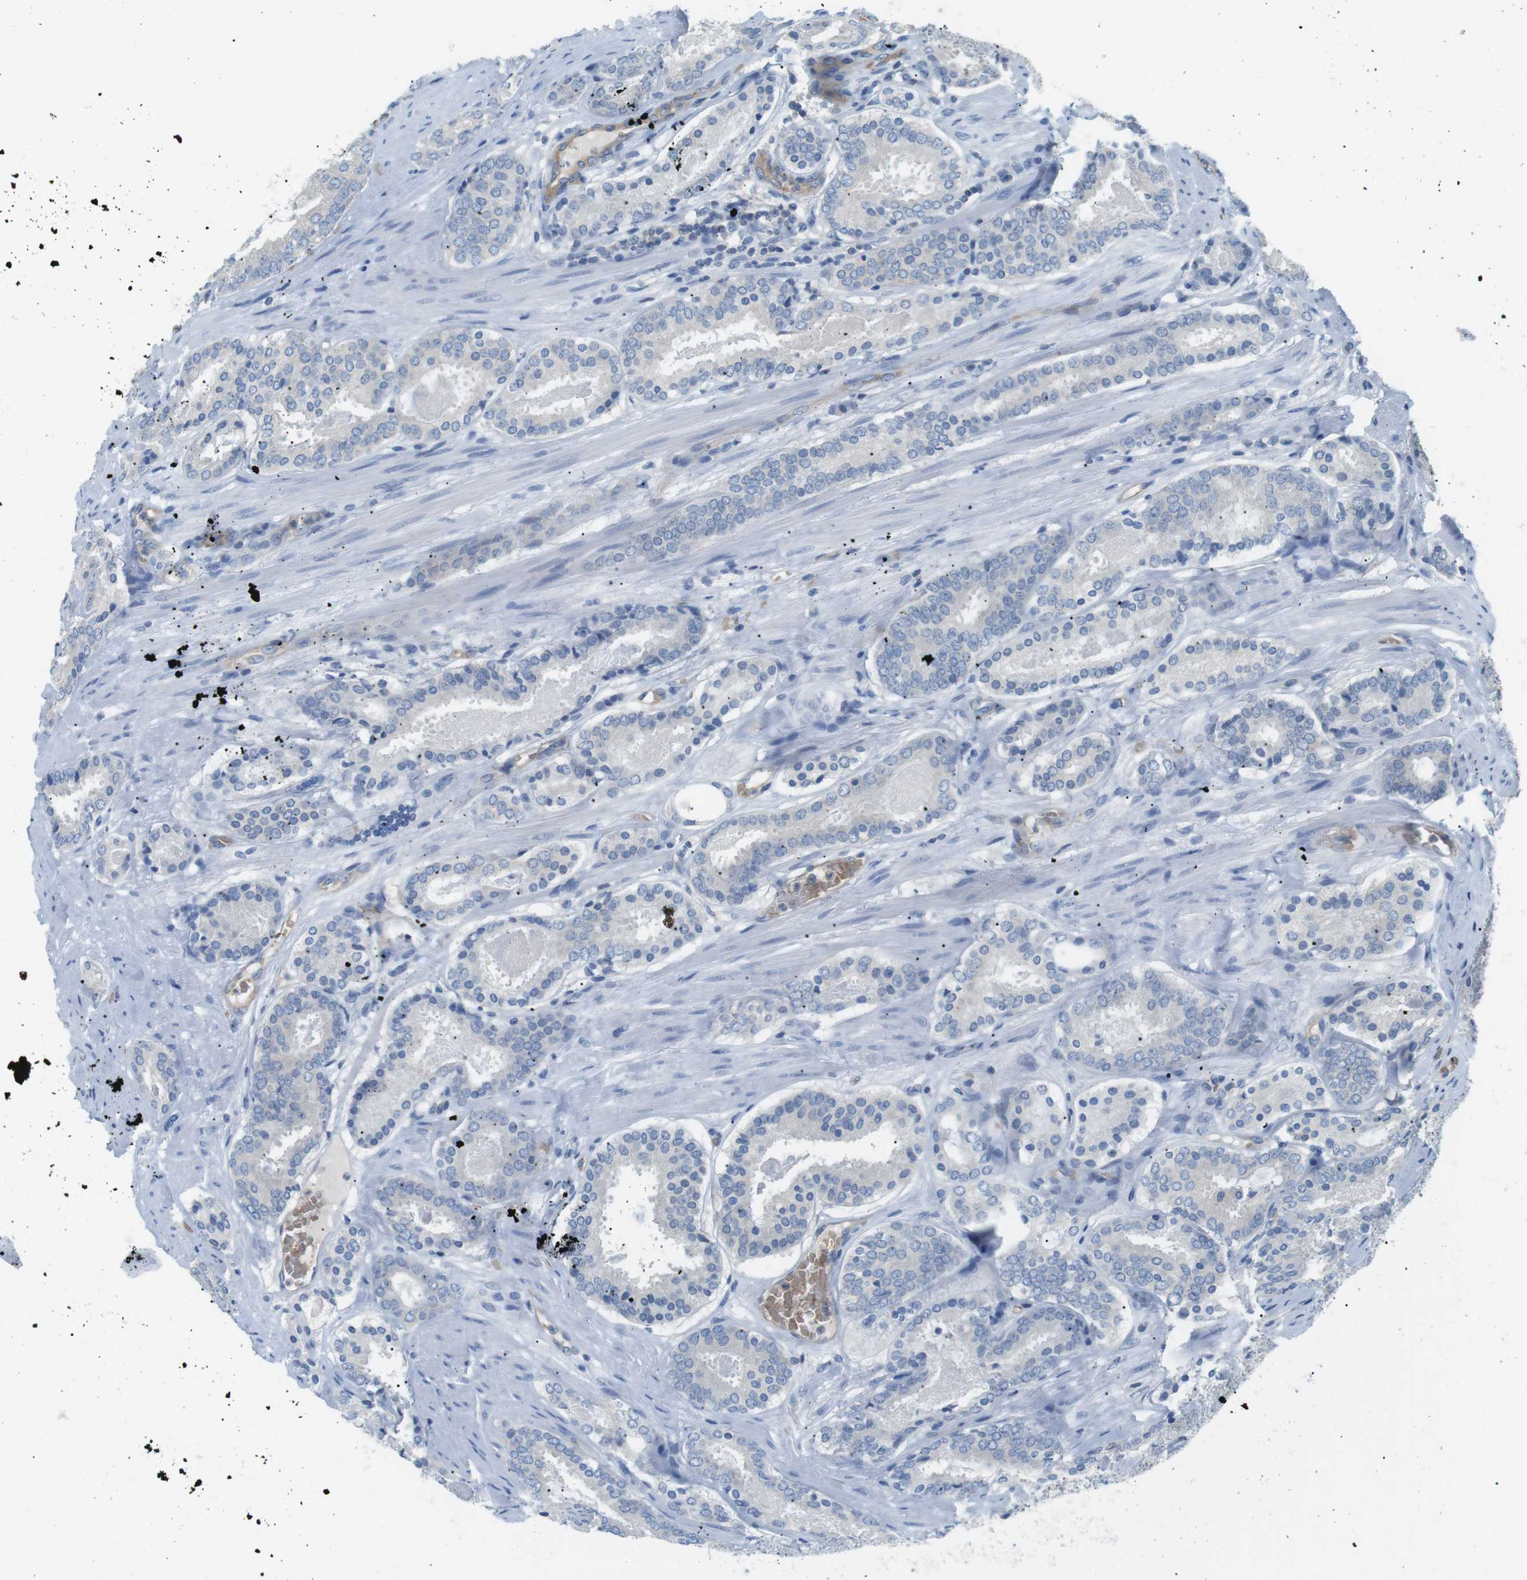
{"staining": {"intensity": "negative", "quantity": "none", "location": "none"}, "tissue": "prostate cancer", "cell_type": "Tumor cells", "image_type": "cancer", "snomed": [{"axis": "morphology", "description": "Adenocarcinoma, Low grade"}, {"axis": "topography", "description": "Prostate"}], "caption": "DAB (3,3'-diaminobenzidine) immunohistochemical staining of human prostate low-grade adenocarcinoma shows no significant expression in tumor cells. (Stains: DAB immunohistochemistry with hematoxylin counter stain, Microscopy: brightfield microscopy at high magnification).", "gene": "ADCY10", "patient": {"sex": "male", "age": 69}}